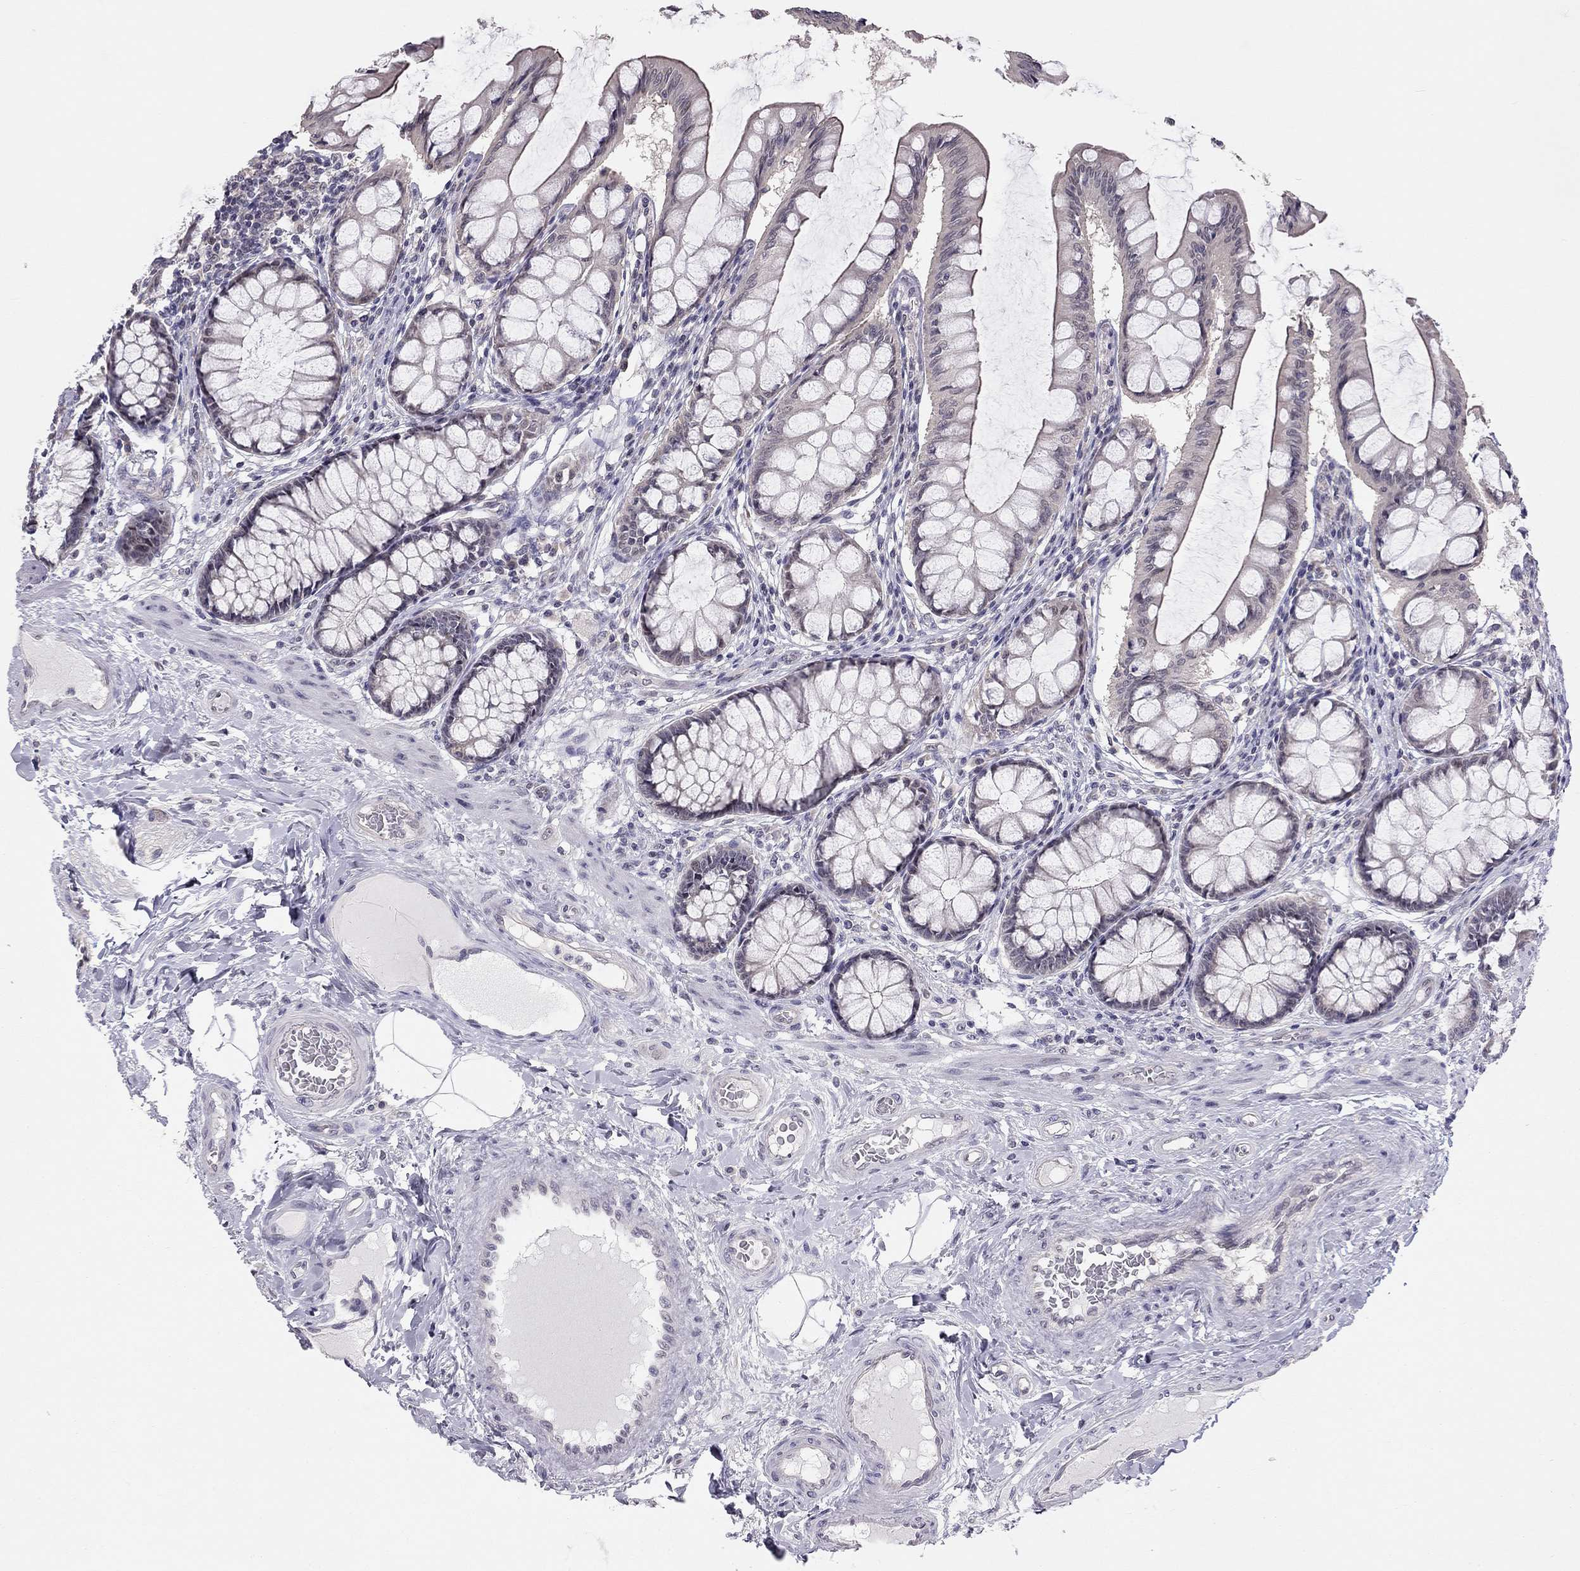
{"staining": {"intensity": "negative", "quantity": "none", "location": "none"}, "tissue": "colon", "cell_type": "Endothelial cells", "image_type": "normal", "snomed": [{"axis": "morphology", "description": "Normal tissue, NOS"}, {"axis": "topography", "description": "Colon"}], "caption": "There is no significant expression in endothelial cells of colon. (DAB IHC visualized using brightfield microscopy, high magnification).", "gene": "HSF2BP", "patient": {"sex": "female", "age": 65}}